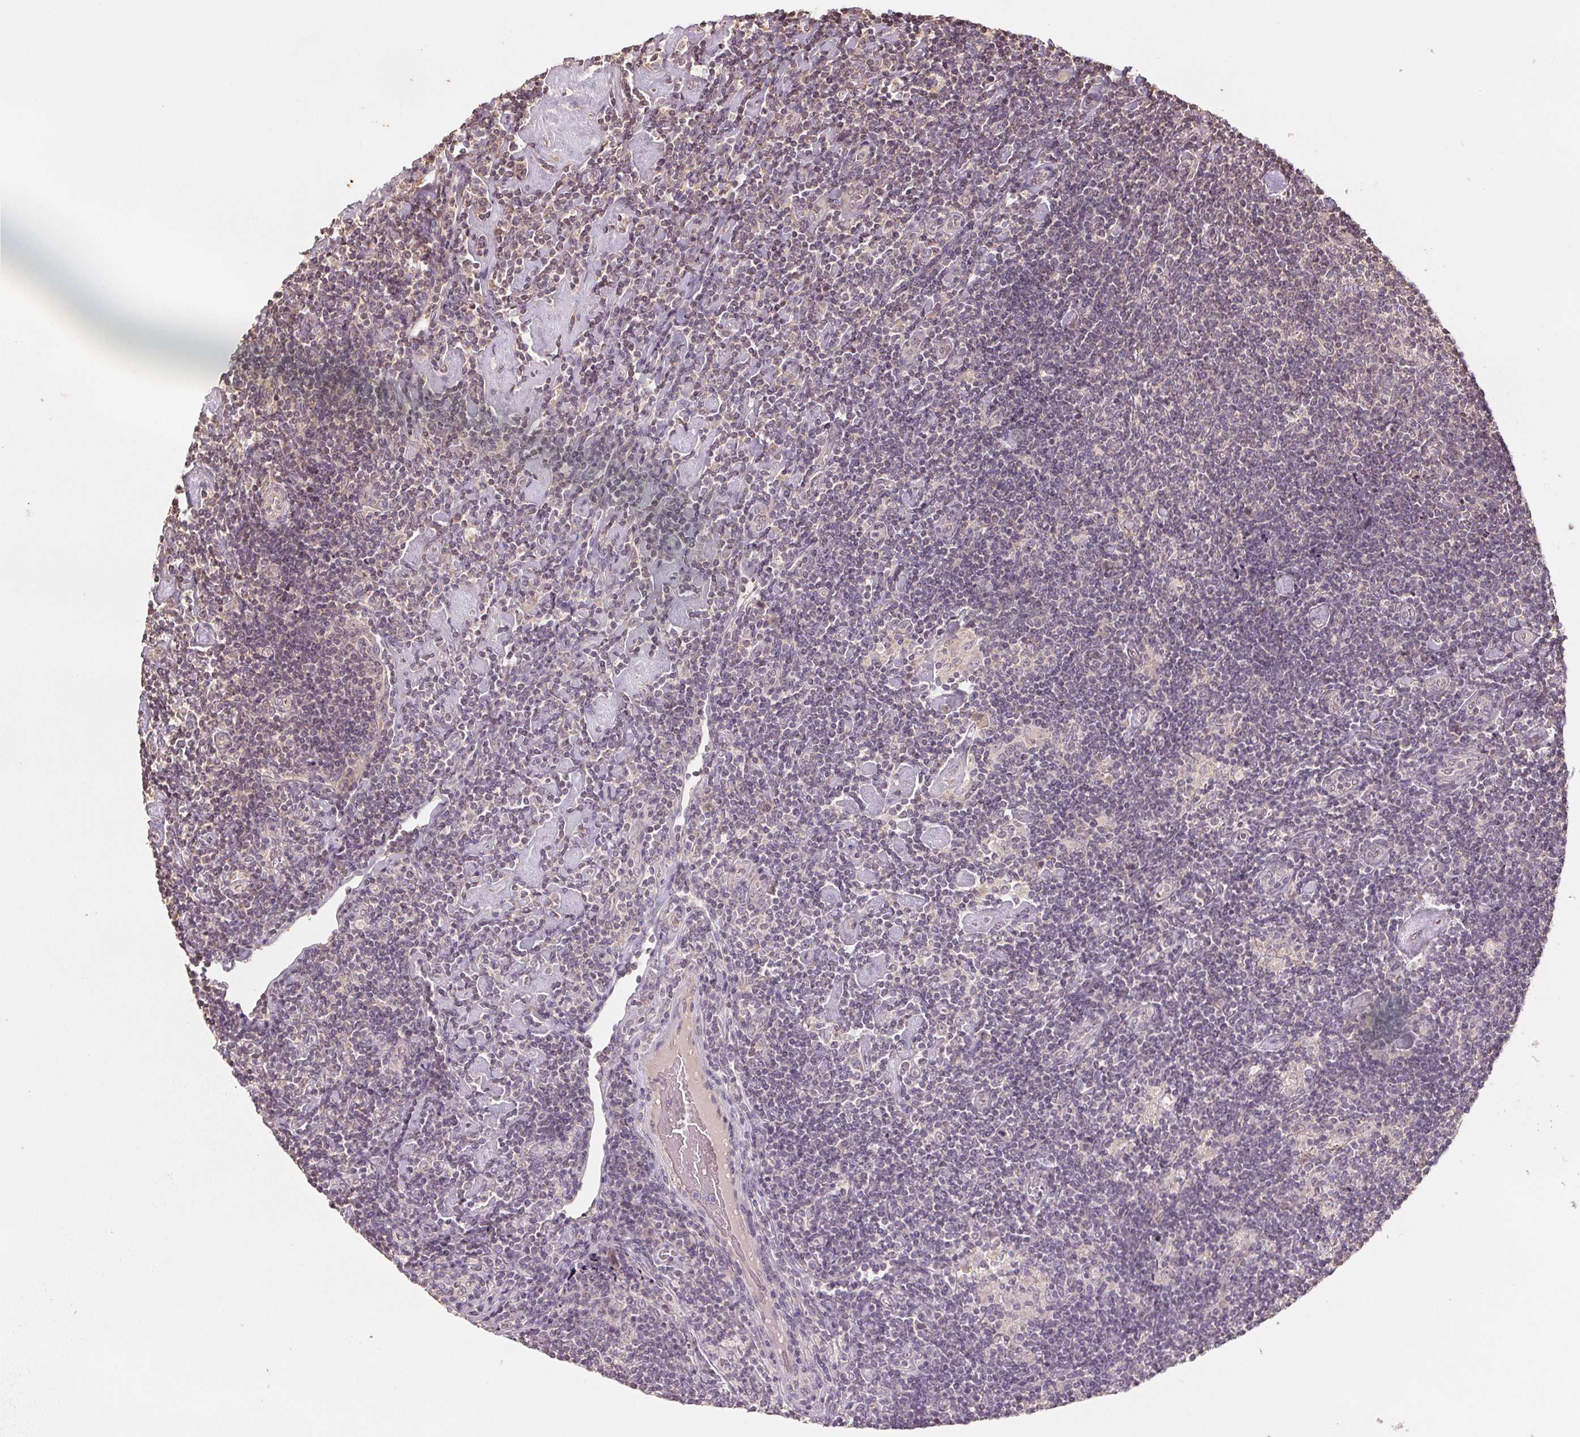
{"staining": {"intensity": "negative", "quantity": "none", "location": "none"}, "tissue": "lymphoma", "cell_type": "Tumor cells", "image_type": "cancer", "snomed": [{"axis": "morphology", "description": "Hodgkin's disease, NOS"}, {"axis": "topography", "description": "Lymph node"}], "caption": "High power microscopy photomicrograph of an immunohistochemistry image of lymphoma, revealing no significant expression in tumor cells. (DAB (3,3'-diaminobenzidine) immunohistochemistry (IHC) with hematoxylin counter stain).", "gene": "COX14", "patient": {"sex": "male", "age": 40}}